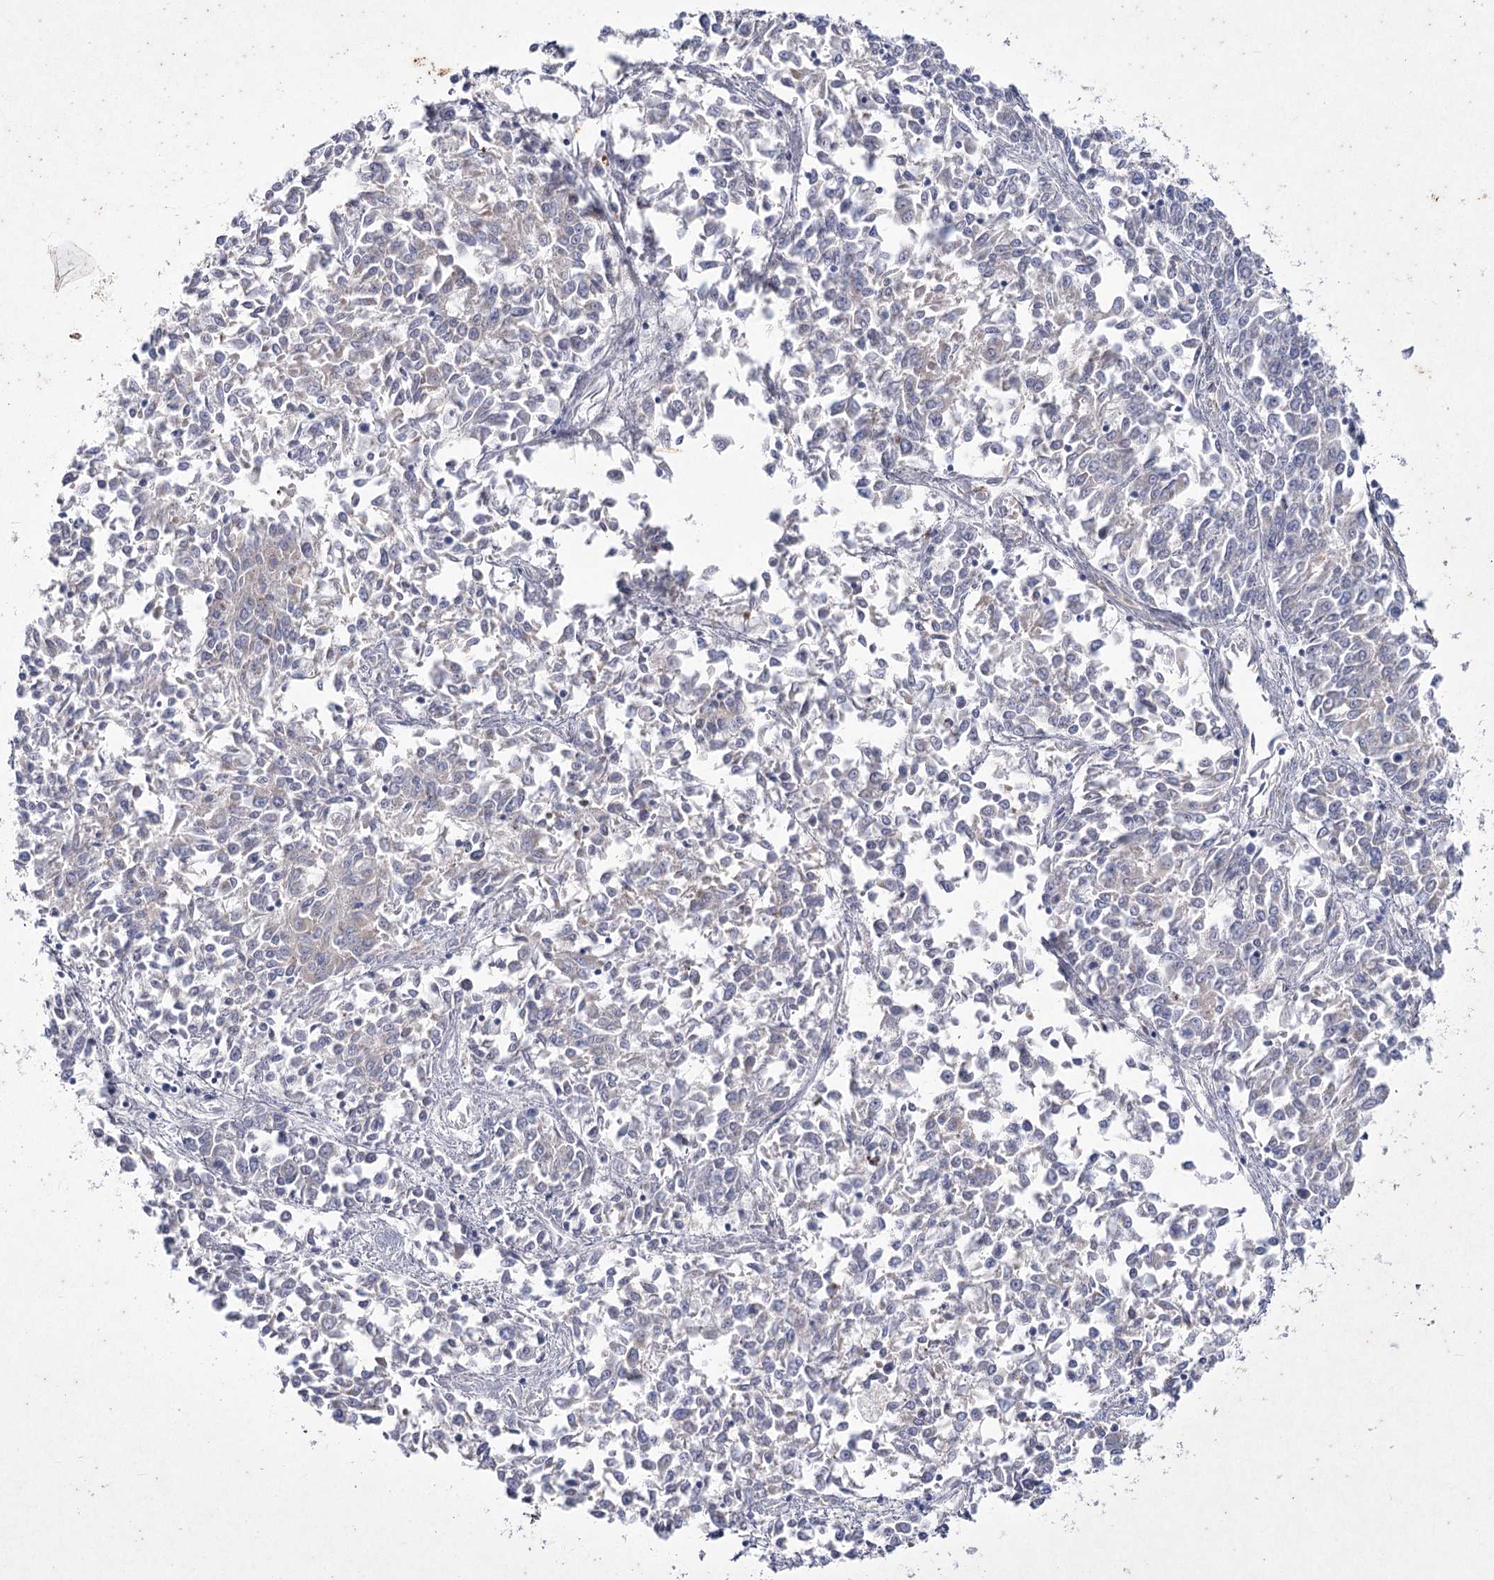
{"staining": {"intensity": "weak", "quantity": "<25%", "location": "cytoplasmic/membranous"}, "tissue": "endometrial cancer", "cell_type": "Tumor cells", "image_type": "cancer", "snomed": [{"axis": "morphology", "description": "Adenocarcinoma, NOS"}, {"axis": "topography", "description": "Endometrium"}], "caption": "This micrograph is of endometrial cancer (adenocarcinoma) stained with IHC to label a protein in brown with the nuclei are counter-stained blue. There is no expression in tumor cells.", "gene": "LDLRAD3", "patient": {"sex": "female", "age": 50}}